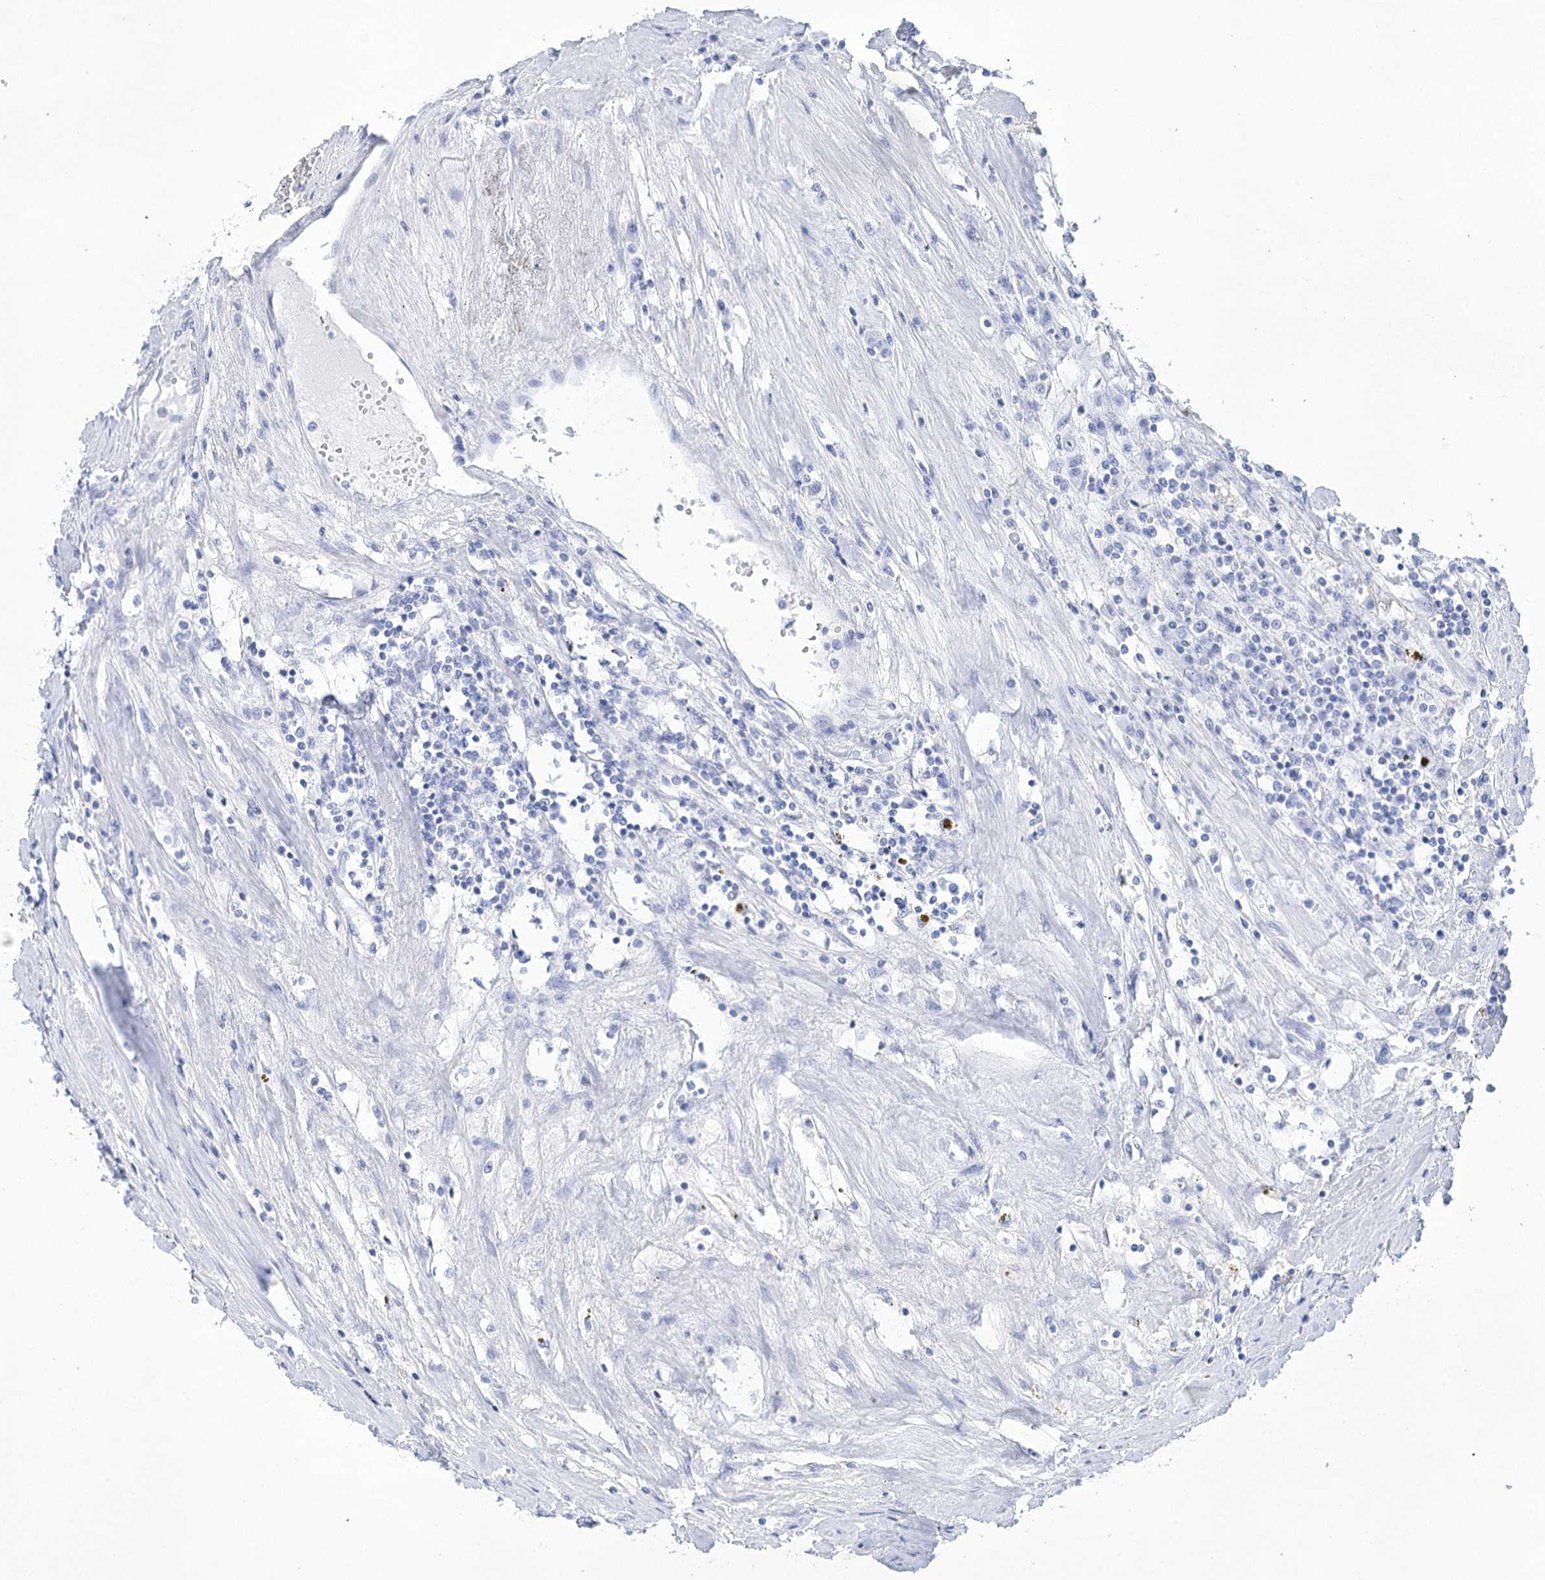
{"staining": {"intensity": "negative", "quantity": "none", "location": "none"}, "tissue": "renal cancer", "cell_type": "Tumor cells", "image_type": "cancer", "snomed": [{"axis": "morphology", "description": "Adenocarcinoma, NOS"}, {"axis": "topography", "description": "Kidney"}], "caption": "Immunohistochemistry histopathology image of neoplastic tissue: human renal cancer stained with DAB (3,3'-diaminobenzidine) displays no significant protein expression in tumor cells.", "gene": "LALBA", "patient": {"sex": "male", "age": 56}}